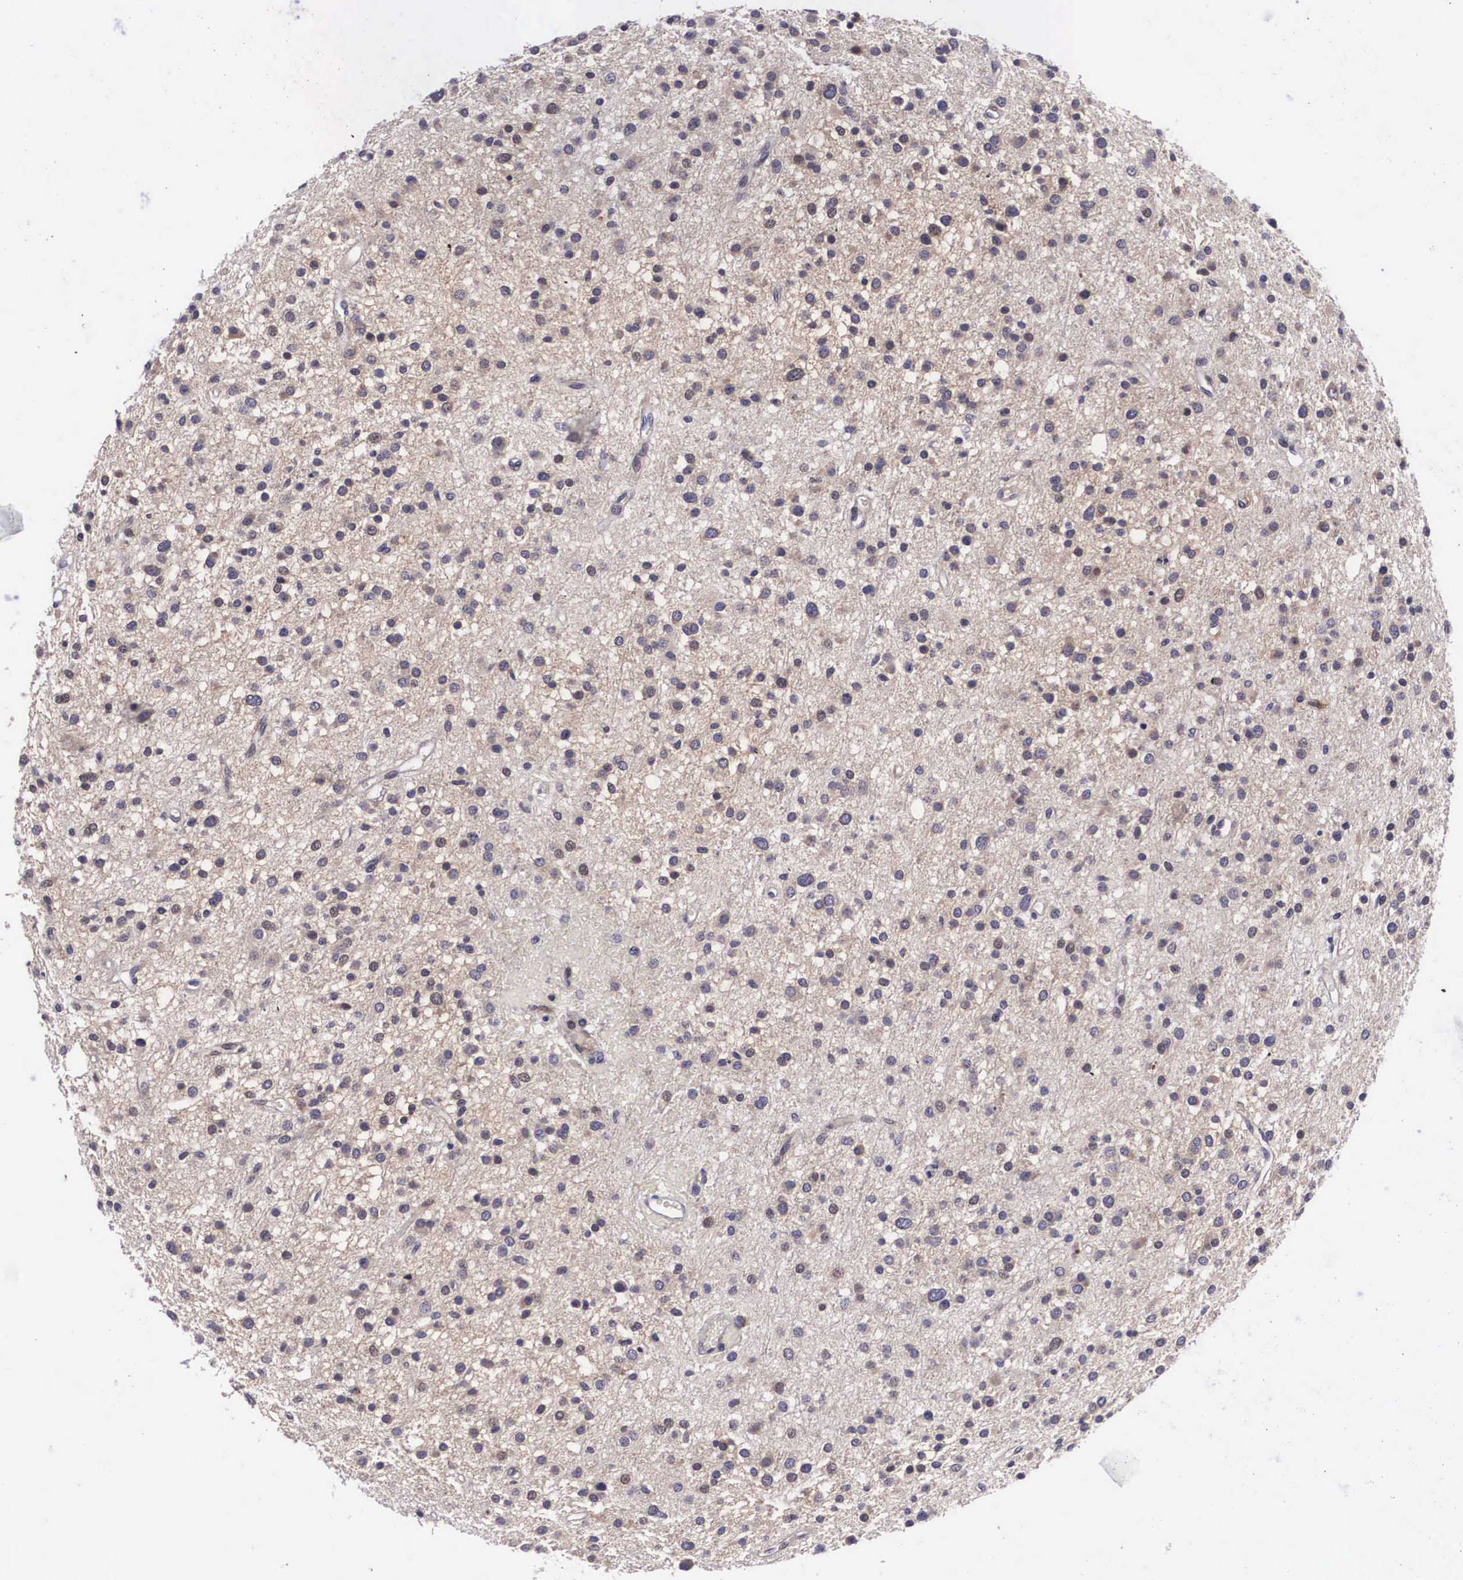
{"staining": {"intensity": "weak", "quantity": ">75%", "location": "cytoplasmic/membranous,nuclear"}, "tissue": "glioma", "cell_type": "Tumor cells", "image_type": "cancer", "snomed": [{"axis": "morphology", "description": "Glioma, malignant, Low grade"}, {"axis": "topography", "description": "Brain"}], "caption": "Brown immunohistochemical staining in malignant glioma (low-grade) exhibits weak cytoplasmic/membranous and nuclear expression in approximately >75% of tumor cells.", "gene": "EMID1", "patient": {"sex": "female", "age": 36}}